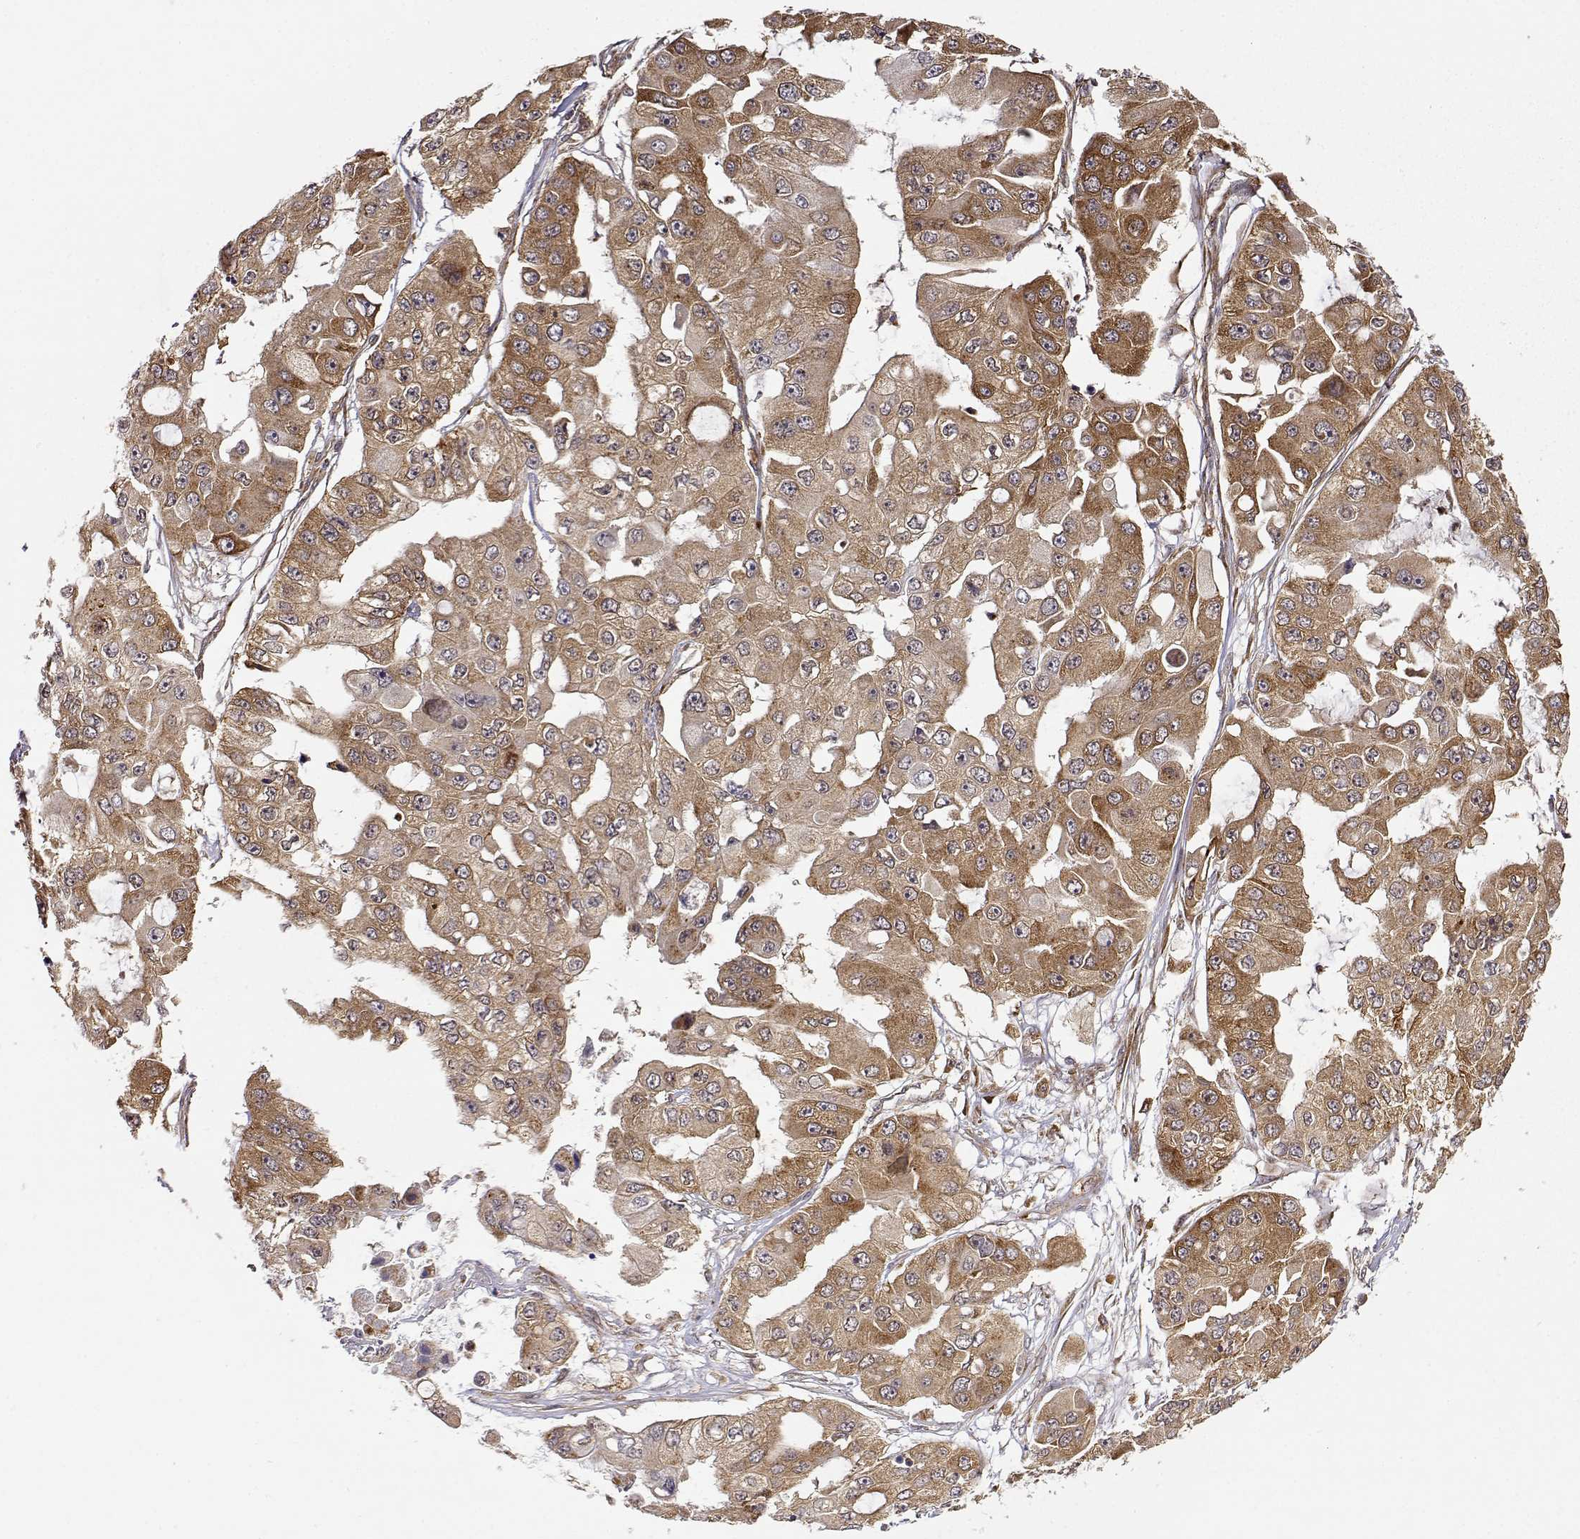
{"staining": {"intensity": "moderate", "quantity": ">75%", "location": "cytoplasmic/membranous"}, "tissue": "ovarian cancer", "cell_type": "Tumor cells", "image_type": "cancer", "snomed": [{"axis": "morphology", "description": "Cystadenocarcinoma, serous, NOS"}, {"axis": "topography", "description": "Ovary"}], "caption": "Ovarian cancer (serous cystadenocarcinoma) was stained to show a protein in brown. There is medium levels of moderate cytoplasmic/membranous positivity in approximately >75% of tumor cells.", "gene": "RNF13", "patient": {"sex": "female", "age": 56}}